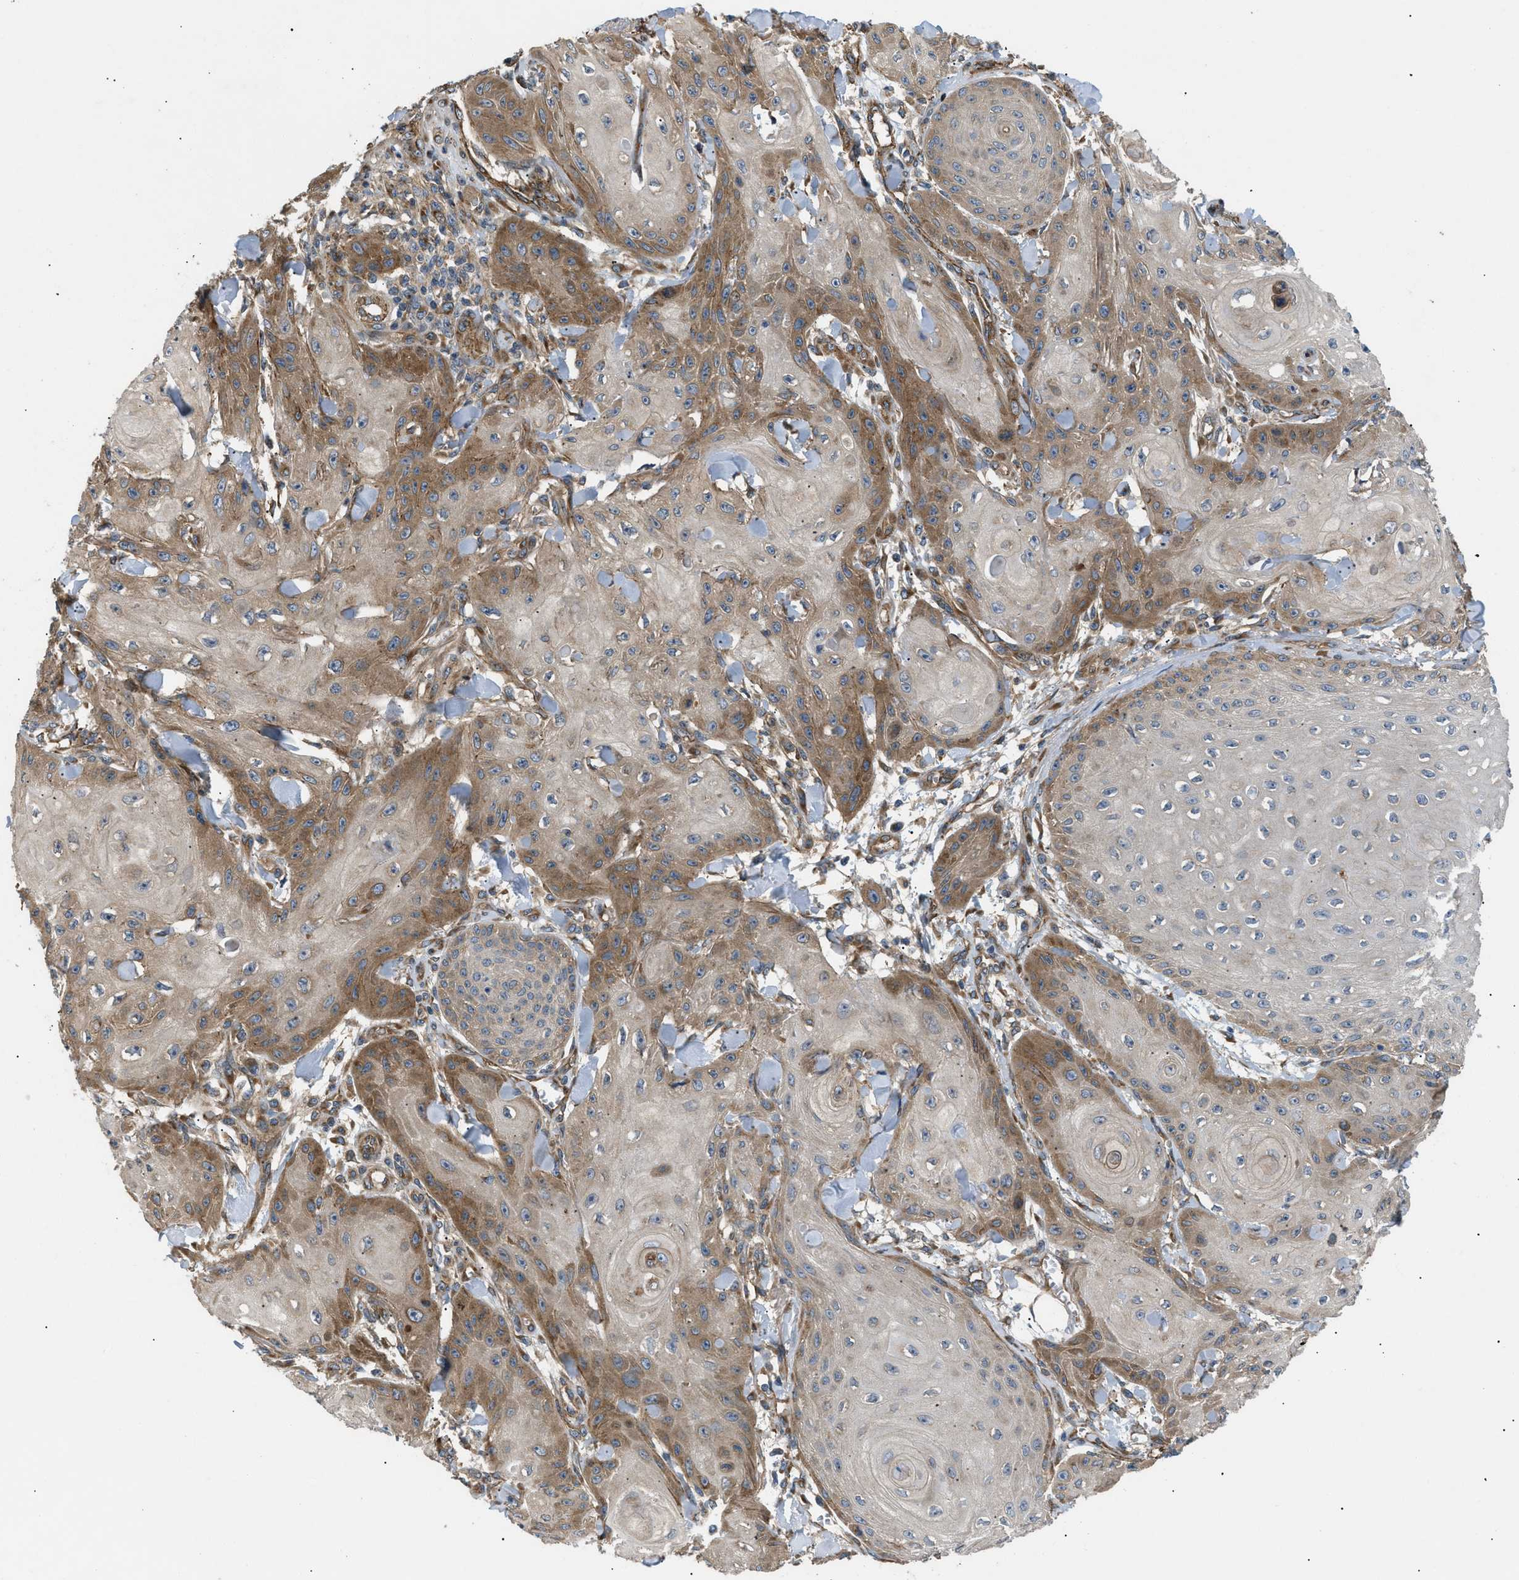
{"staining": {"intensity": "moderate", "quantity": ">75%", "location": "cytoplasmic/membranous"}, "tissue": "skin cancer", "cell_type": "Tumor cells", "image_type": "cancer", "snomed": [{"axis": "morphology", "description": "Squamous cell carcinoma, NOS"}, {"axis": "topography", "description": "Skin"}], "caption": "IHC micrograph of neoplastic tissue: human skin squamous cell carcinoma stained using immunohistochemistry (IHC) demonstrates medium levels of moderate protein expression localized specifically in the cytoplasmic/membranous of tumor cells, appearing as a cytoplasmic/membranous brown color.", "gene": "LYSMD3", "patient": {"sex": "male", "age": 74}}